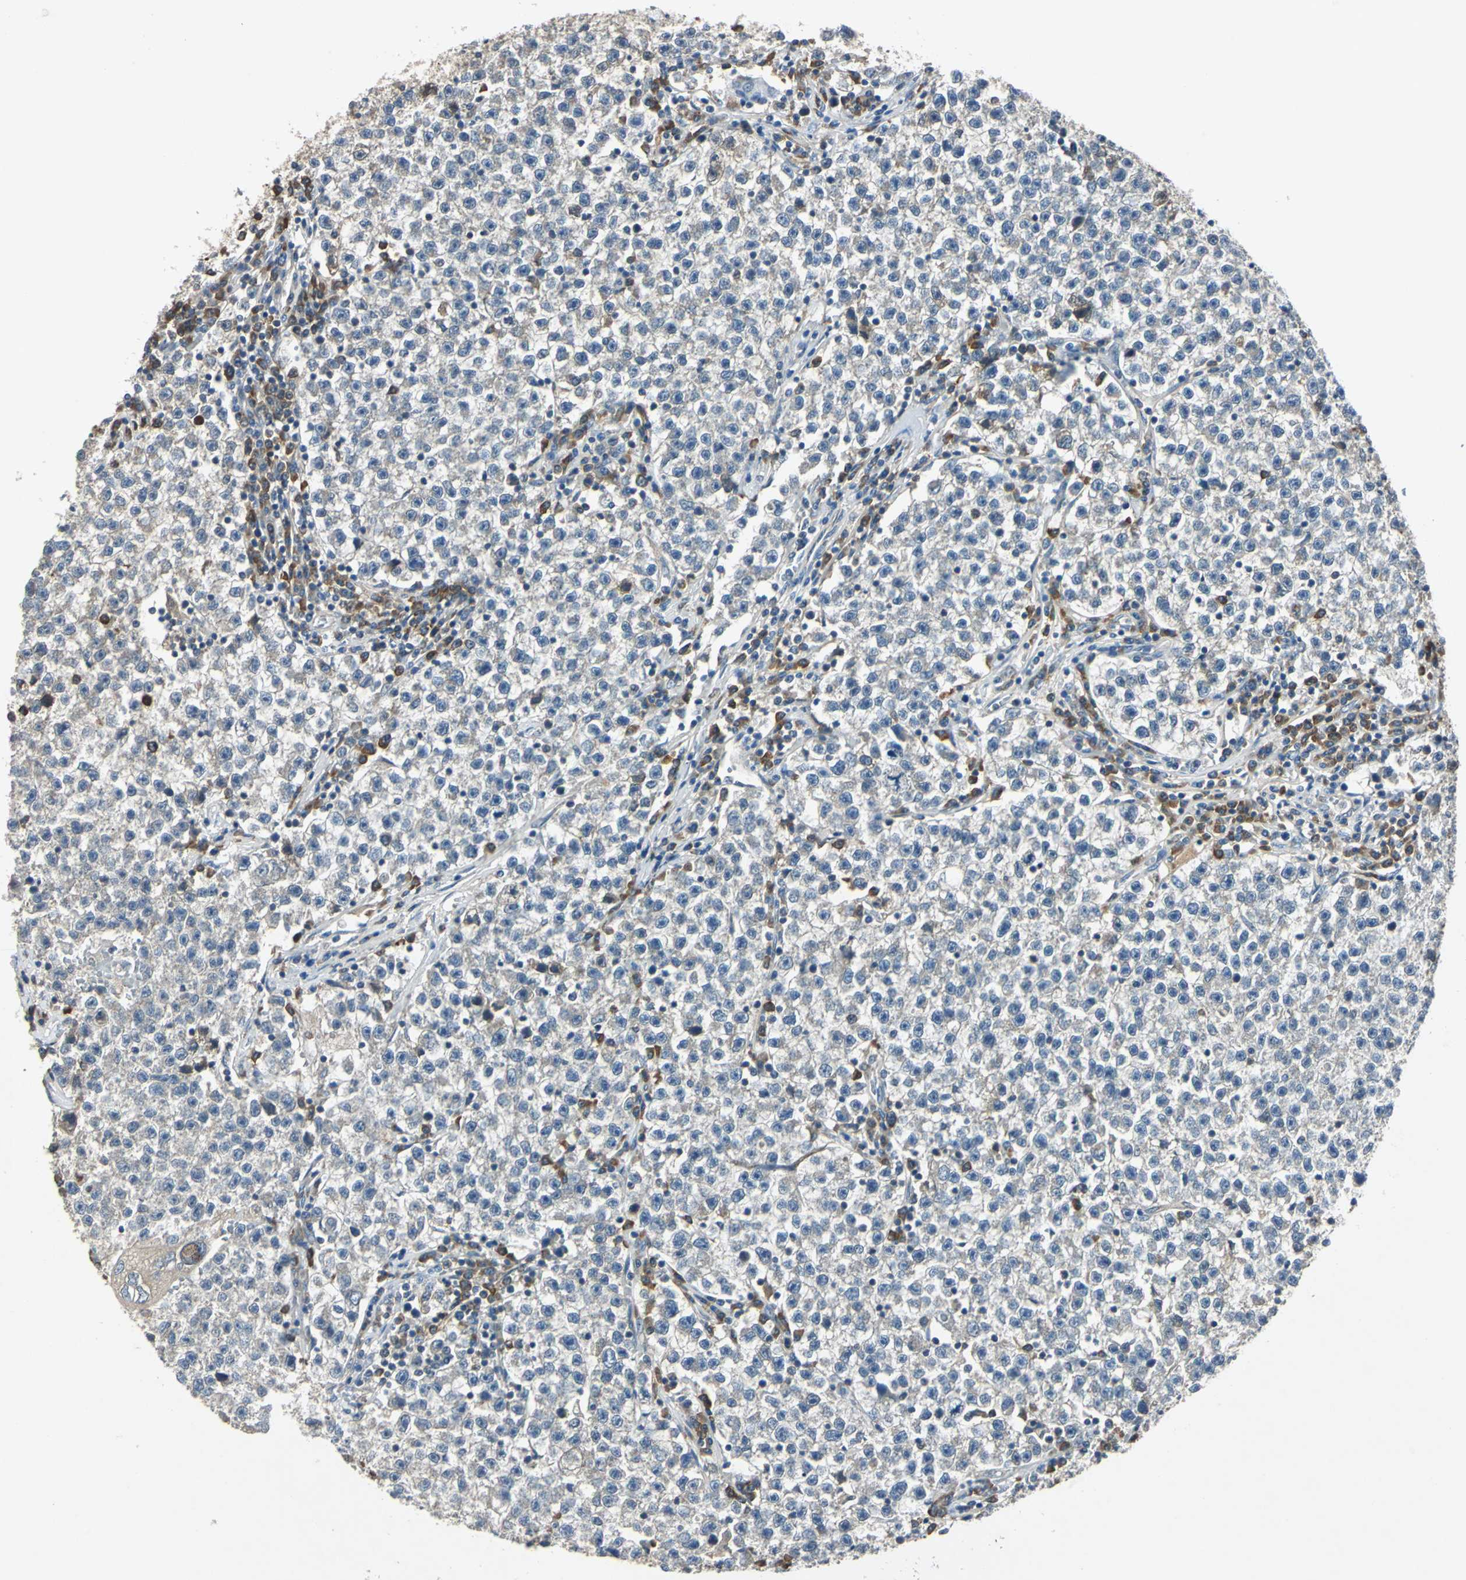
{"staining": {"intensity": "negative", "quantity": "none", "location": "none"}, "tissue": "testis cancer", "cell_type": "Tumor cells", "image_type": "cancer", "snomed": [{"axis": "morphology", "description": "Seminoma, NOS"}, {"axis": "topography", "description": "Testis"}], "caption": "The immunohistochemistry (IHC) micrograph has no significant staining in tumor cells of testis cancer (seminoma) tissue.", "gene": "SLC2A13", "patient": {"sex": "male", "age": 22}}